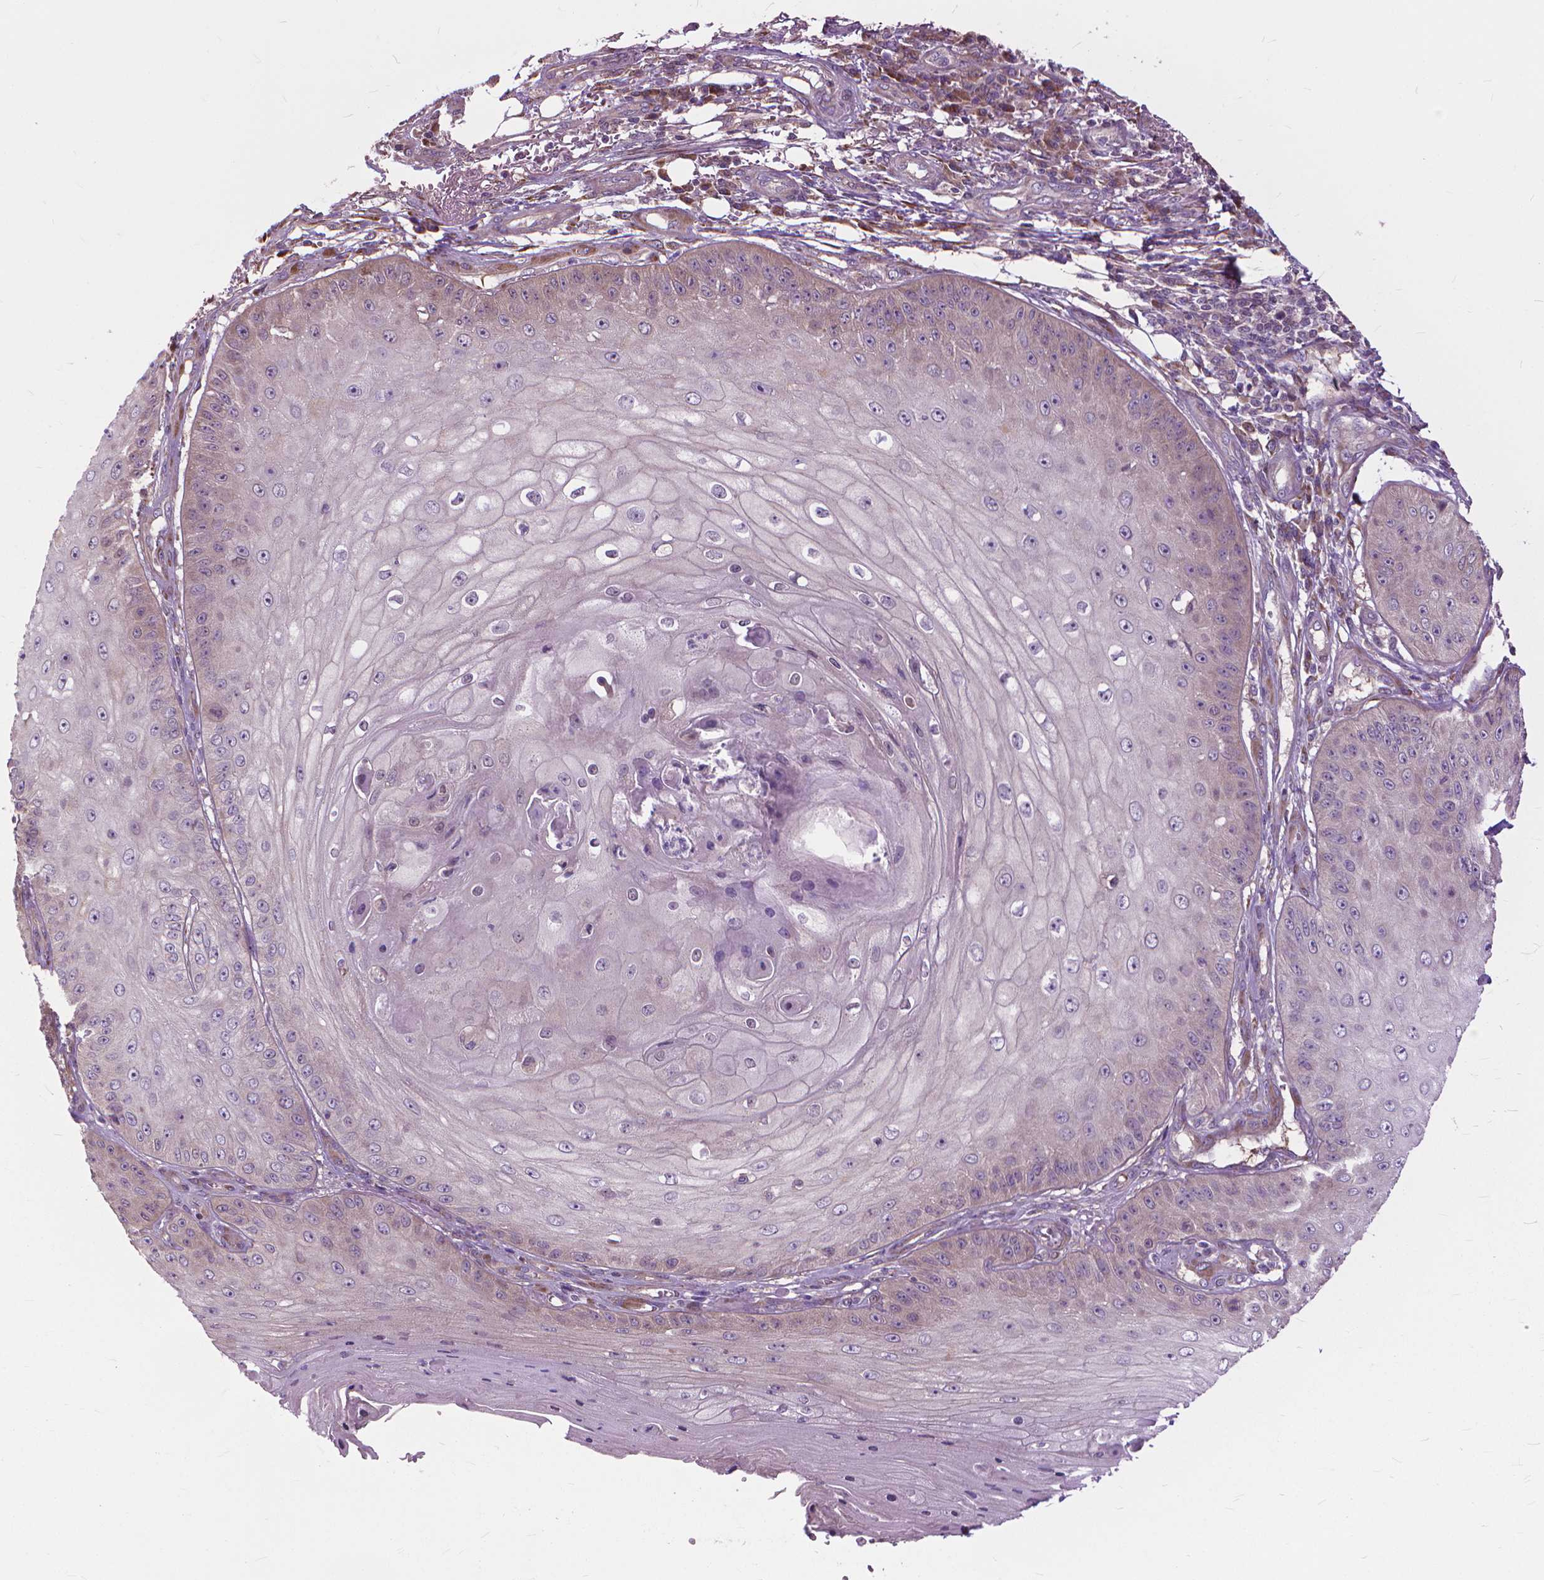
{"staining": {"intensity": "weak", "quantity": "<25%", "location": "cytoplasmic/membranous"}, "tissue": "skin cancer", "cell_type": "Tumor cells", "image_type": "cancer", "snomed": [{"axis": "morphology", "description": "Squamous cell carcinoma, NOS"}, {"axis": "topography", "description": "Skin"}], "caption": "Tumor cells are negative for protein expression in human skin squamous cell carcinoma.", "gene": "NUDT1", "patient": {"sex": "male", "age": 70}}